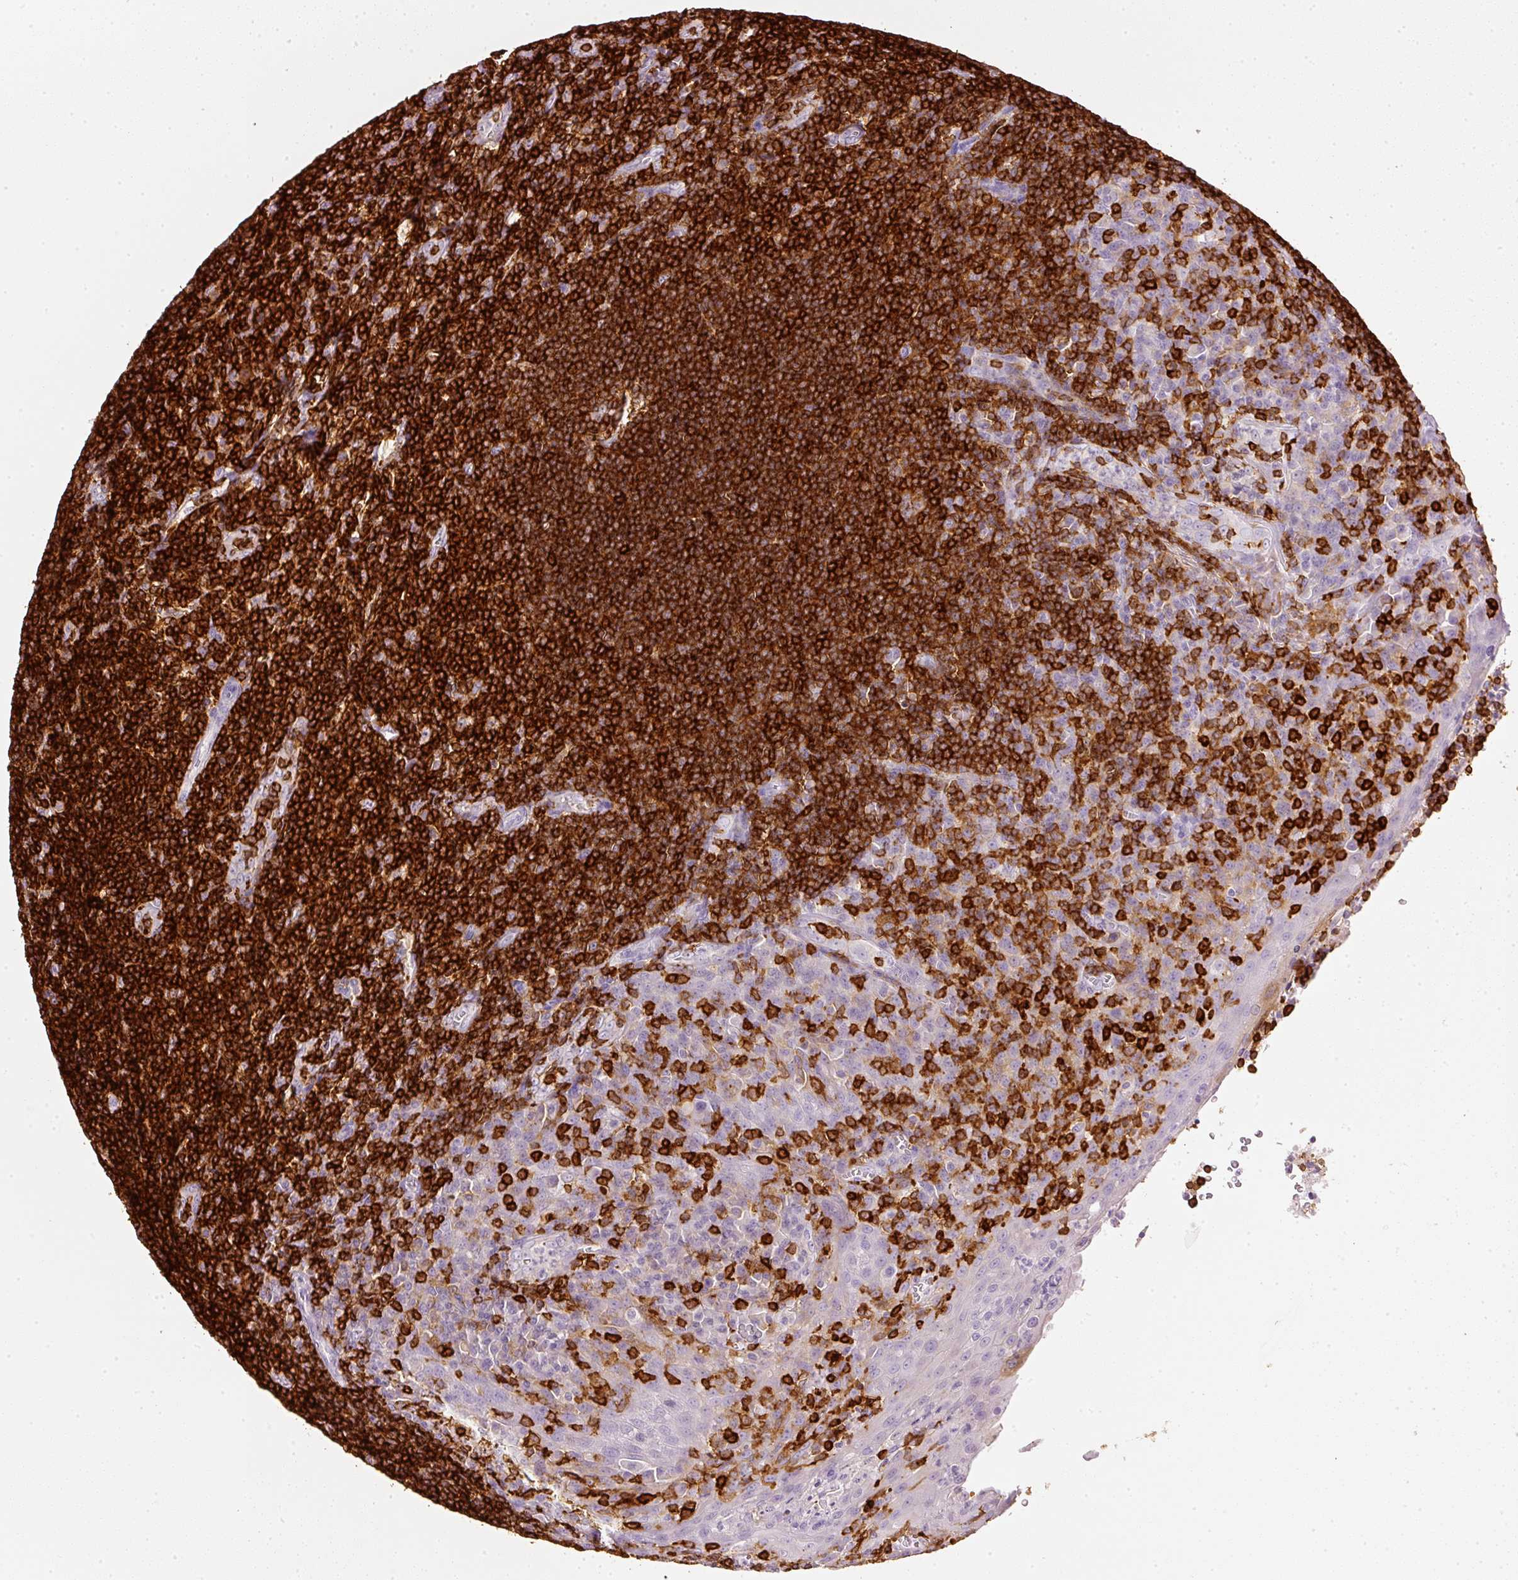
{"staining": {"intensity": "strong", "quantity": ">75%", "location": "cytoplasmic/membranous"}, "tissue": "tonsil", "cell_type": "Germinal center cells", "image_type": "normal", "snomed": [{"axis": "morphology", "description": "Normal tissue, NOS"}, {"axis": "topography", "description": "Tonsil"}], "caption": "IHC of unremarkable tonsil reveals high levels of strong cytoplasmic/membranous positivity in approximately >75% of germinal center cells. (Stains: DAB (3,3'-diaminobenzidine) in brown, nuclei in blue, Microscopy: brightfield microscopy at high magnification).", "gene": "EVL", "patient": {"sex": "male", "age": 27}}